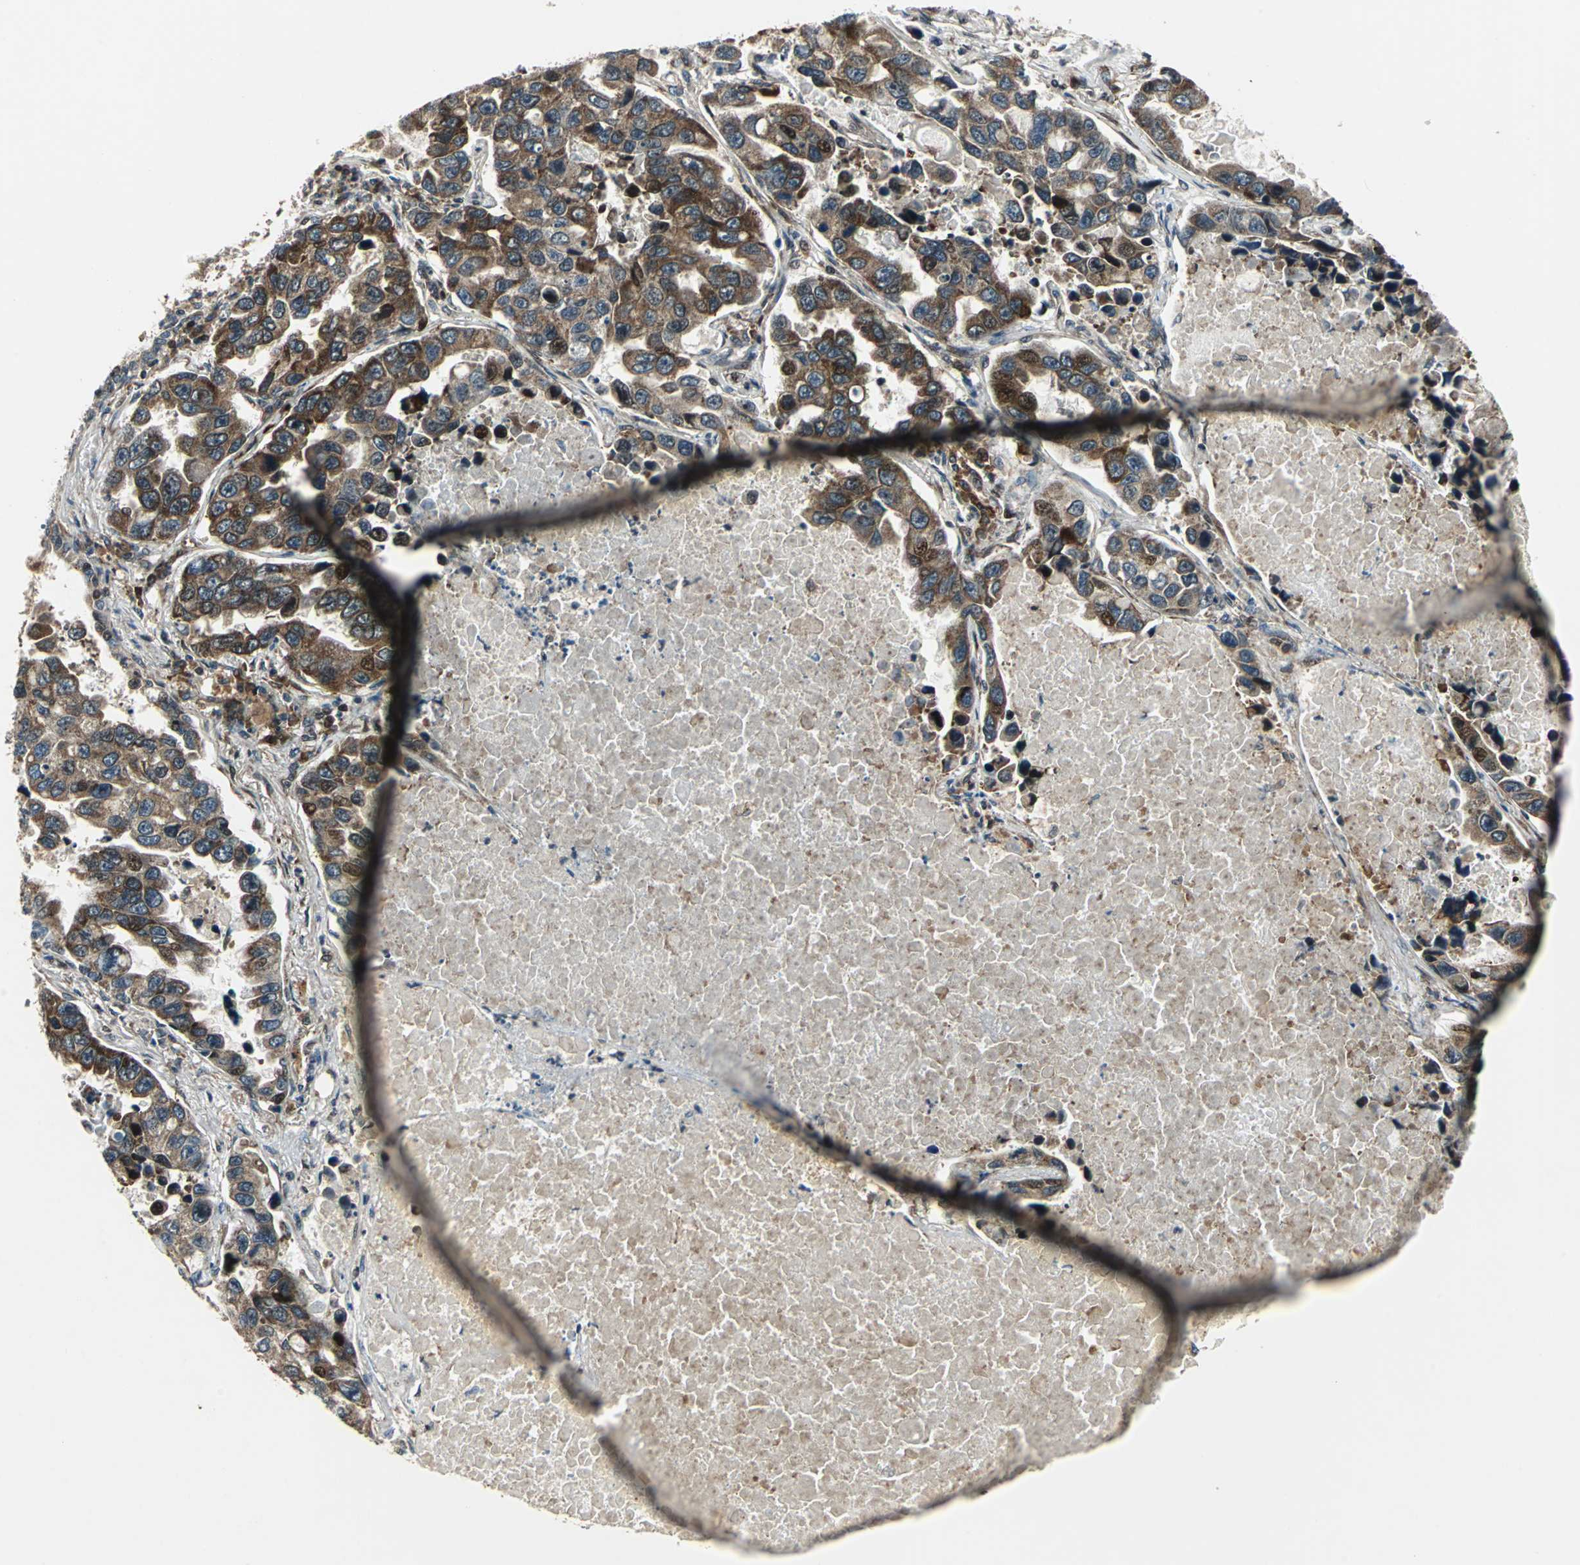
{"staining": {"intensity": "strong", "quantity": ">75%", "location": "cytoplasmic/membranous,nuclear"}, "tissue": "lung cancer", "cell_type": "Tumor cells", "image_type": "cancer", "snomed": [{"axis": "morphology", "description": "Adenocarcinoma, NOS"}, {"axis": "topography", "description": "Lung"}], "caption": "This histopathology image reveals IHC staining of lung cancer, with high strong cytoplasmic/membranous and nuclear positivity in about >75% of tumor cells.", "gene": "AATF", "patient": {"sex": "male", "age": 64}}